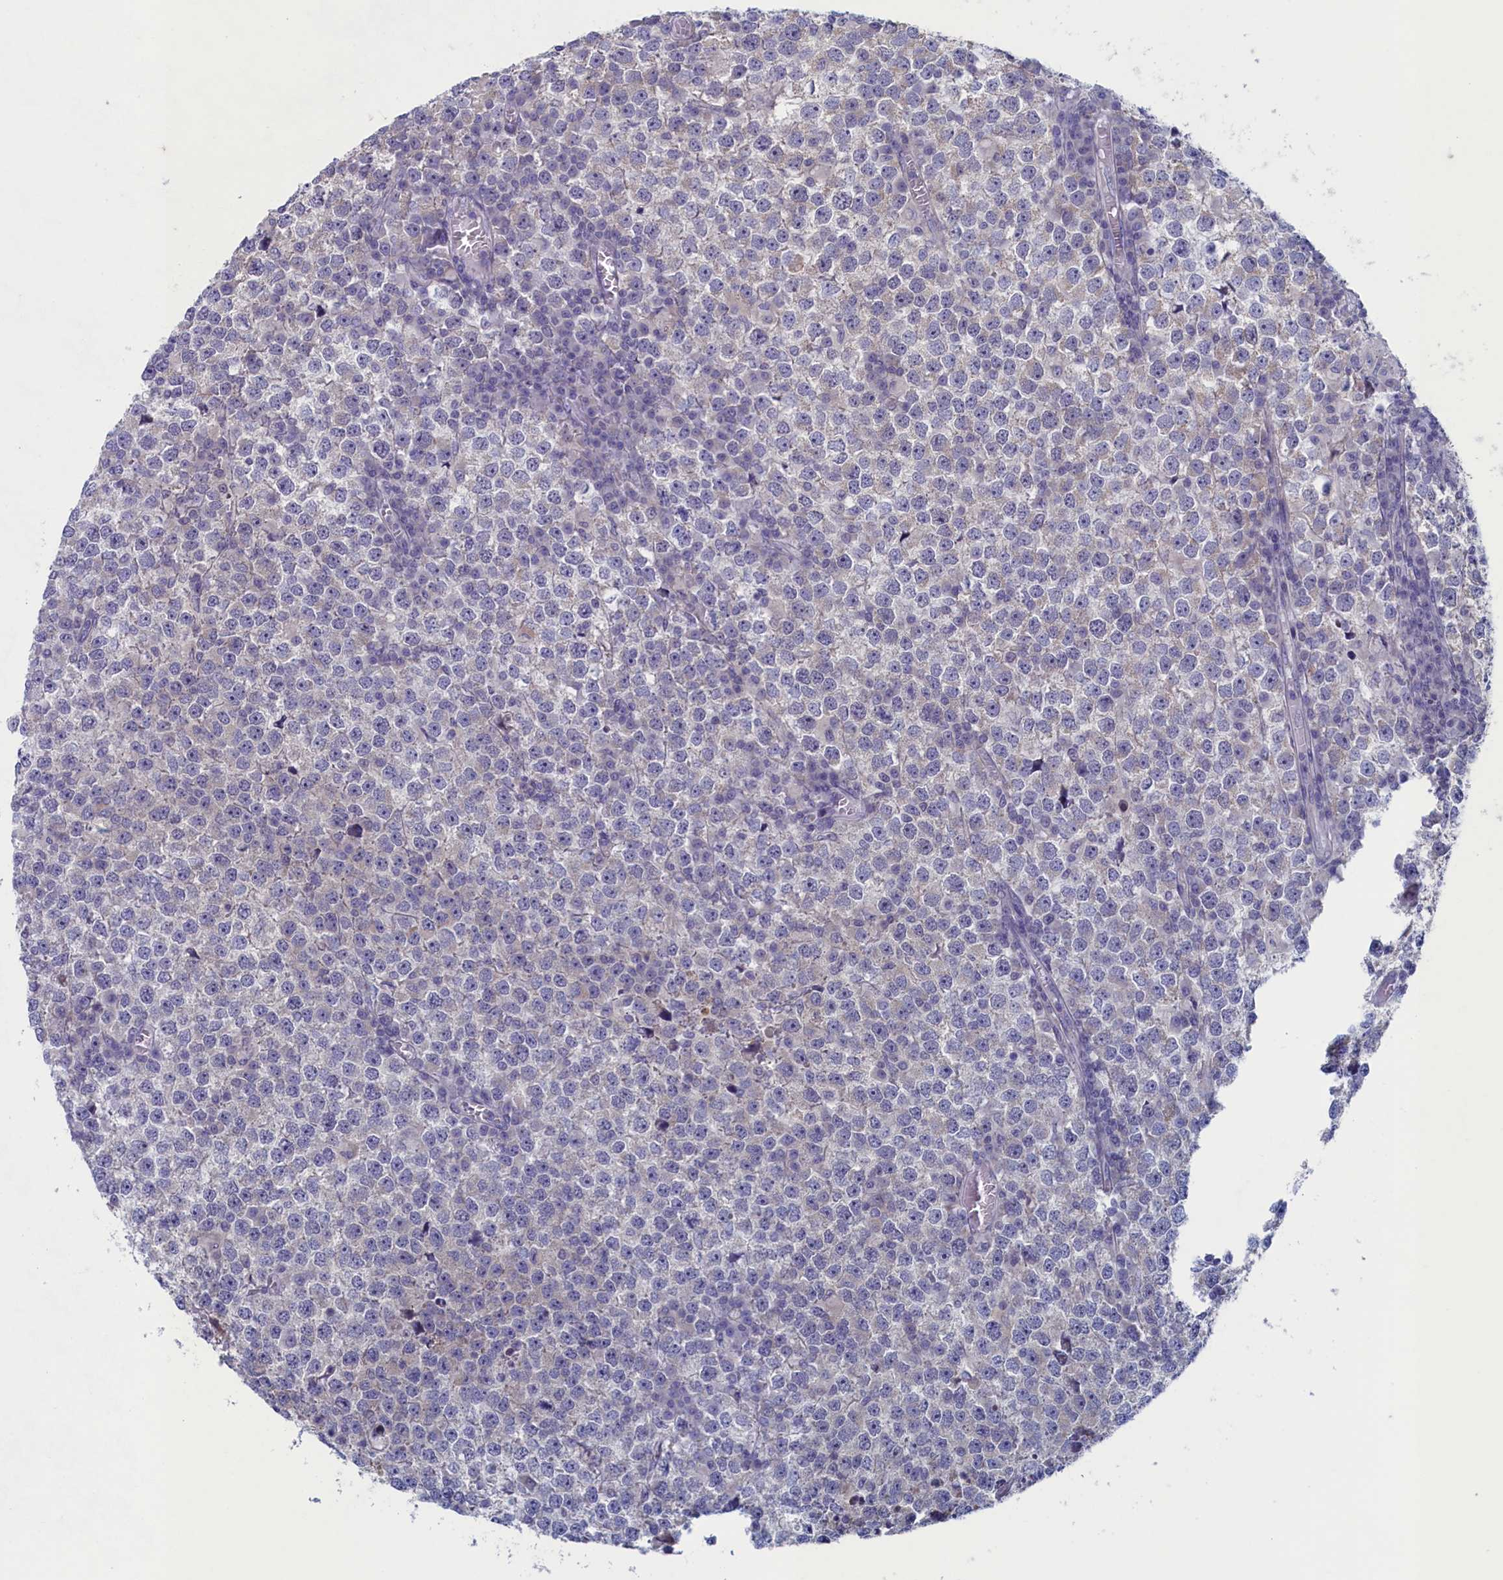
{"staining": {"intensity": "negative", "quantity": "none", "location": "none"}, "tissue": "testis cancer", "cell_type": "Tumor cells", "image_type": "cancer", "snomed": [{"axis": "morphology", "description": "Seminoma, NOS"}, {"axis": "topography", "description": "Testis"}], "caption": "DAB immunohistochemical staining of testis cancer (seminoma) displays no significant expression in tumor cells. The staining was performed using DAB to visualize the protein expression in brown, while the nuclei were stained in blue with hematoxylin (Magnification: 20x).", "gene": "WDR76", "patient": {"sex": "male", "age": 65}}